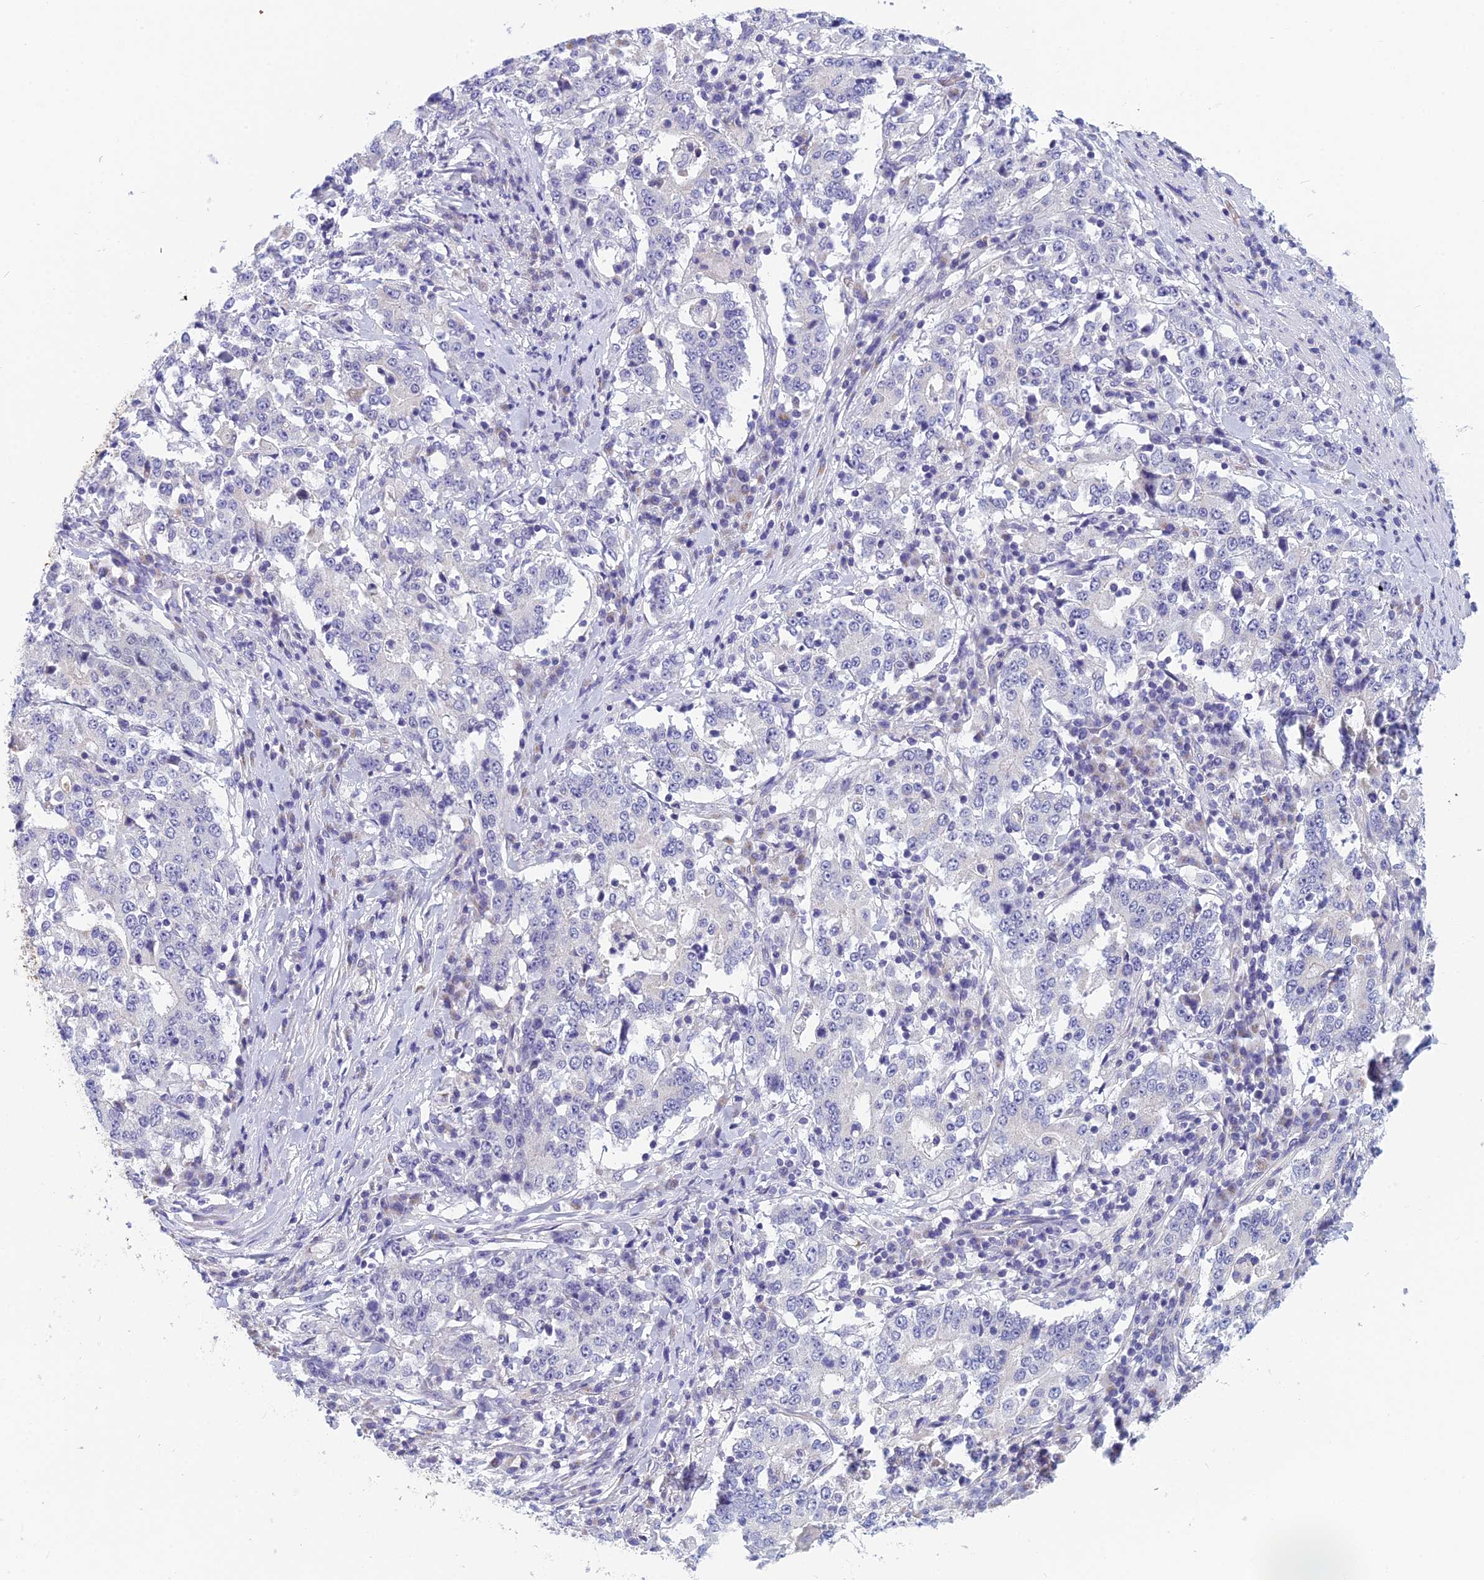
{"staining": {"intensity": "negative", "quantity": "none", "location": "none"}, "tissue": "stomach cancer", "cell_type": "Tumor cells", "image_type": "cancer", "snomed": [{"axis": "morphology", "description": "Adenocarcinoma, NOS"}, {"axis": "topography", "description": "Stomach"}], "caption": "Human stomach adenocarcinoma stained for a protein using immunohistochemistry (IHC) reveals no expression in tumor cells.", "gene": "RBM41", "patient": {"sex": "male", "age": 59}}